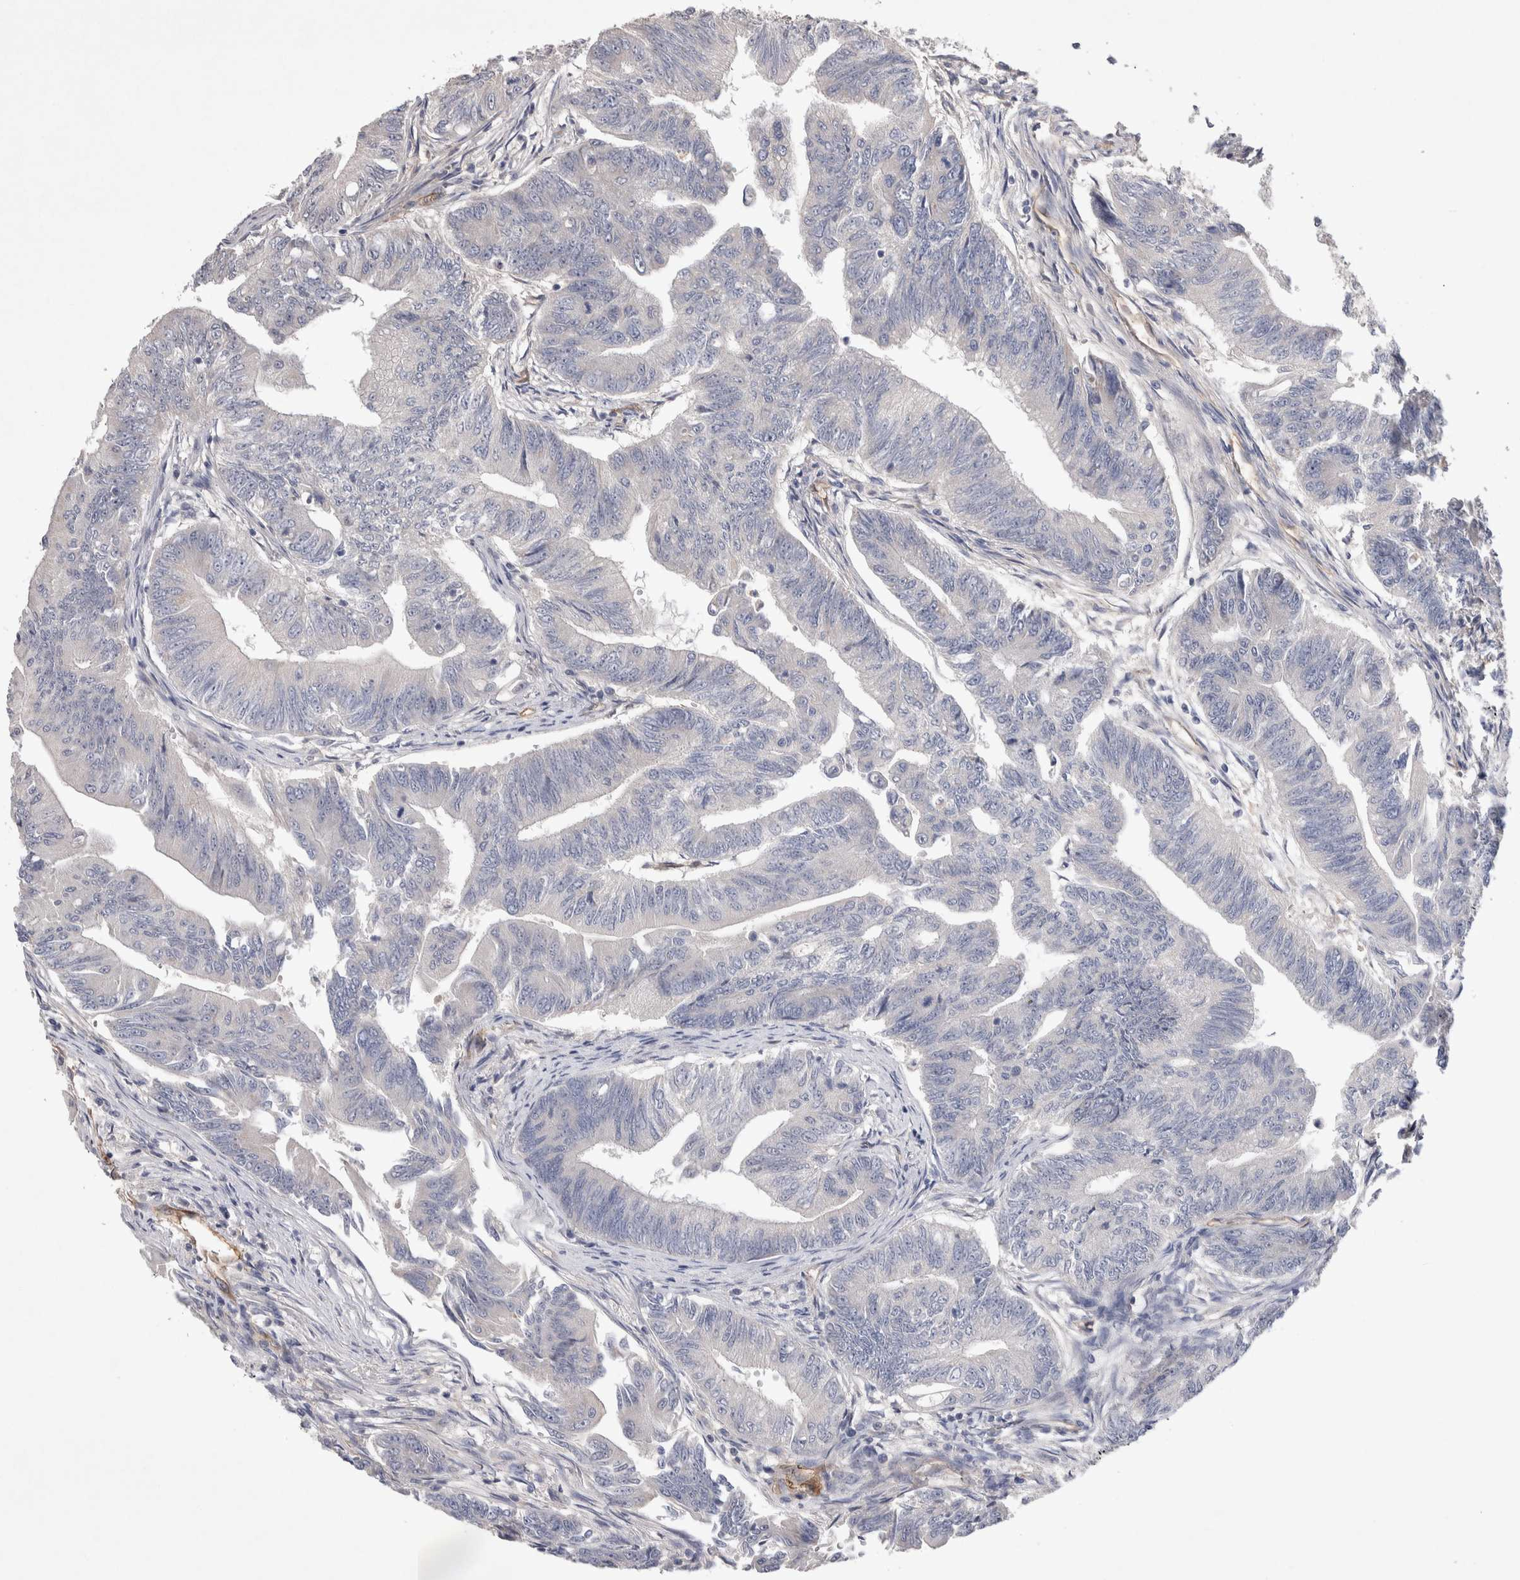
{"staining": {"intensity": "negative", "quantity": "none", "location": "none"}, "tissue": "colorectal cancer", "cell_type": "Tumor cells", "image_type": "cancer", "snomed": [{"axis": "morphology", "description": "Adenoma, NOS"}, {"axis": "morphology", "description": "Adenocarcinoma, NOS"}, {"axis": "topography", "description": "Colon"}], "caption": "Colorectal adenoma was stained to show a protein in brown. There is no significant expression in tumor cells.", "gene": "CEP131", "patient": {"sex": "male", "age": 79}}